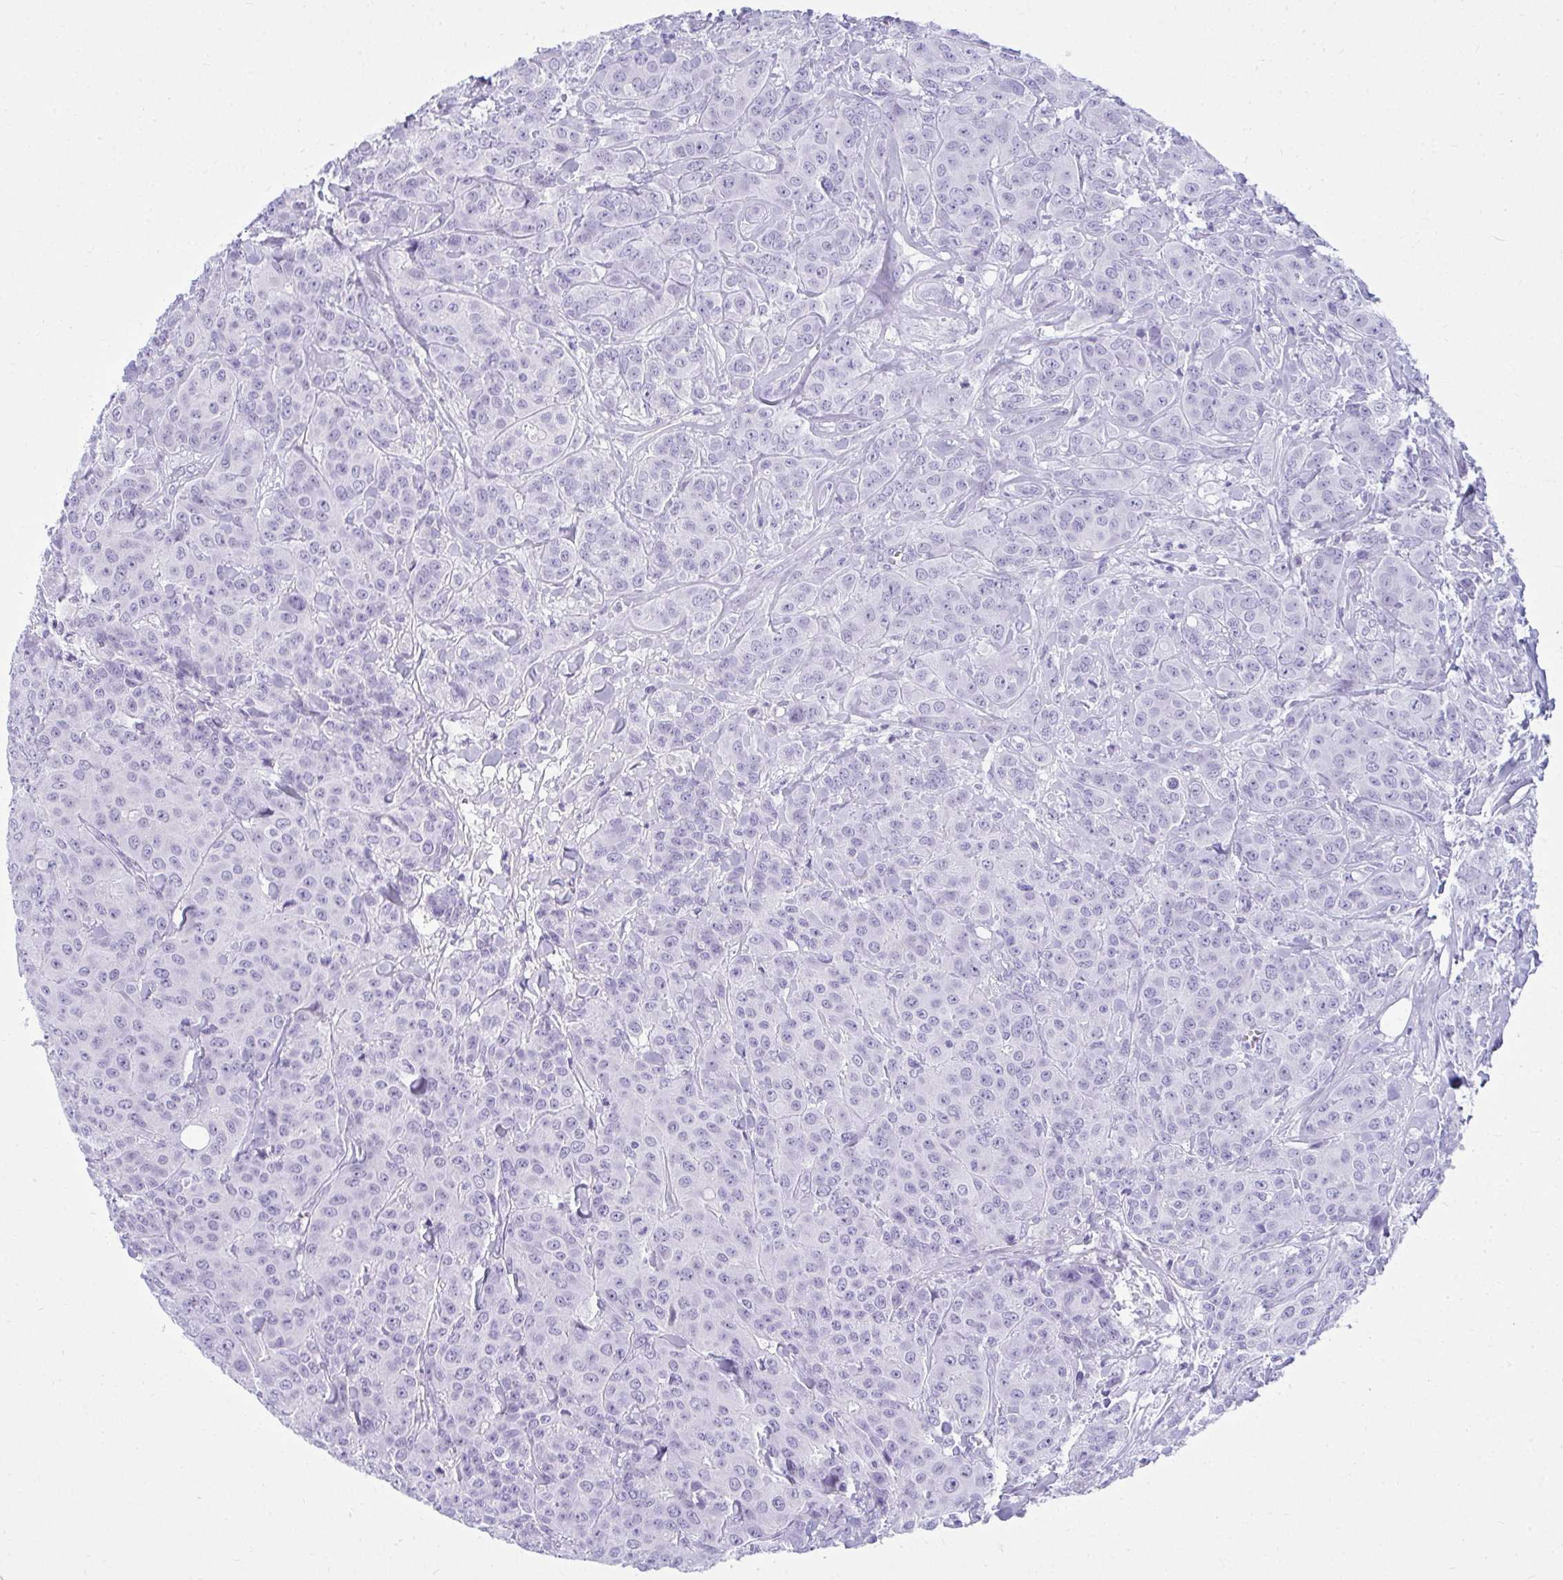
{"staining": {"intensity": "negative", "quantity": "none", "location": "none"}, "tissue": "breast cancer", "cell_type": "Tumor cells", "image_type": "cancer", "snomed": [{"axis": "morphology", "description": "Normal tissue, NOS"}, {"axis": "morphology", "description": "Duct carcinoma"}, {"axis": "topography", "description": "Breast"}], "caption": "Photomicrograph shows no significant protein staining in tumor cells of breast cancer (invasive ductal carcinoma). The staining was performed using DAB (3,3'-diaminobenzidine) to visualize the protein expression in brown, while the nuclei were stained in blue with hematoxylin (Magnification: 20x).", "gene": "CLGN", "patient": {"sex": "female", "age": 43}}